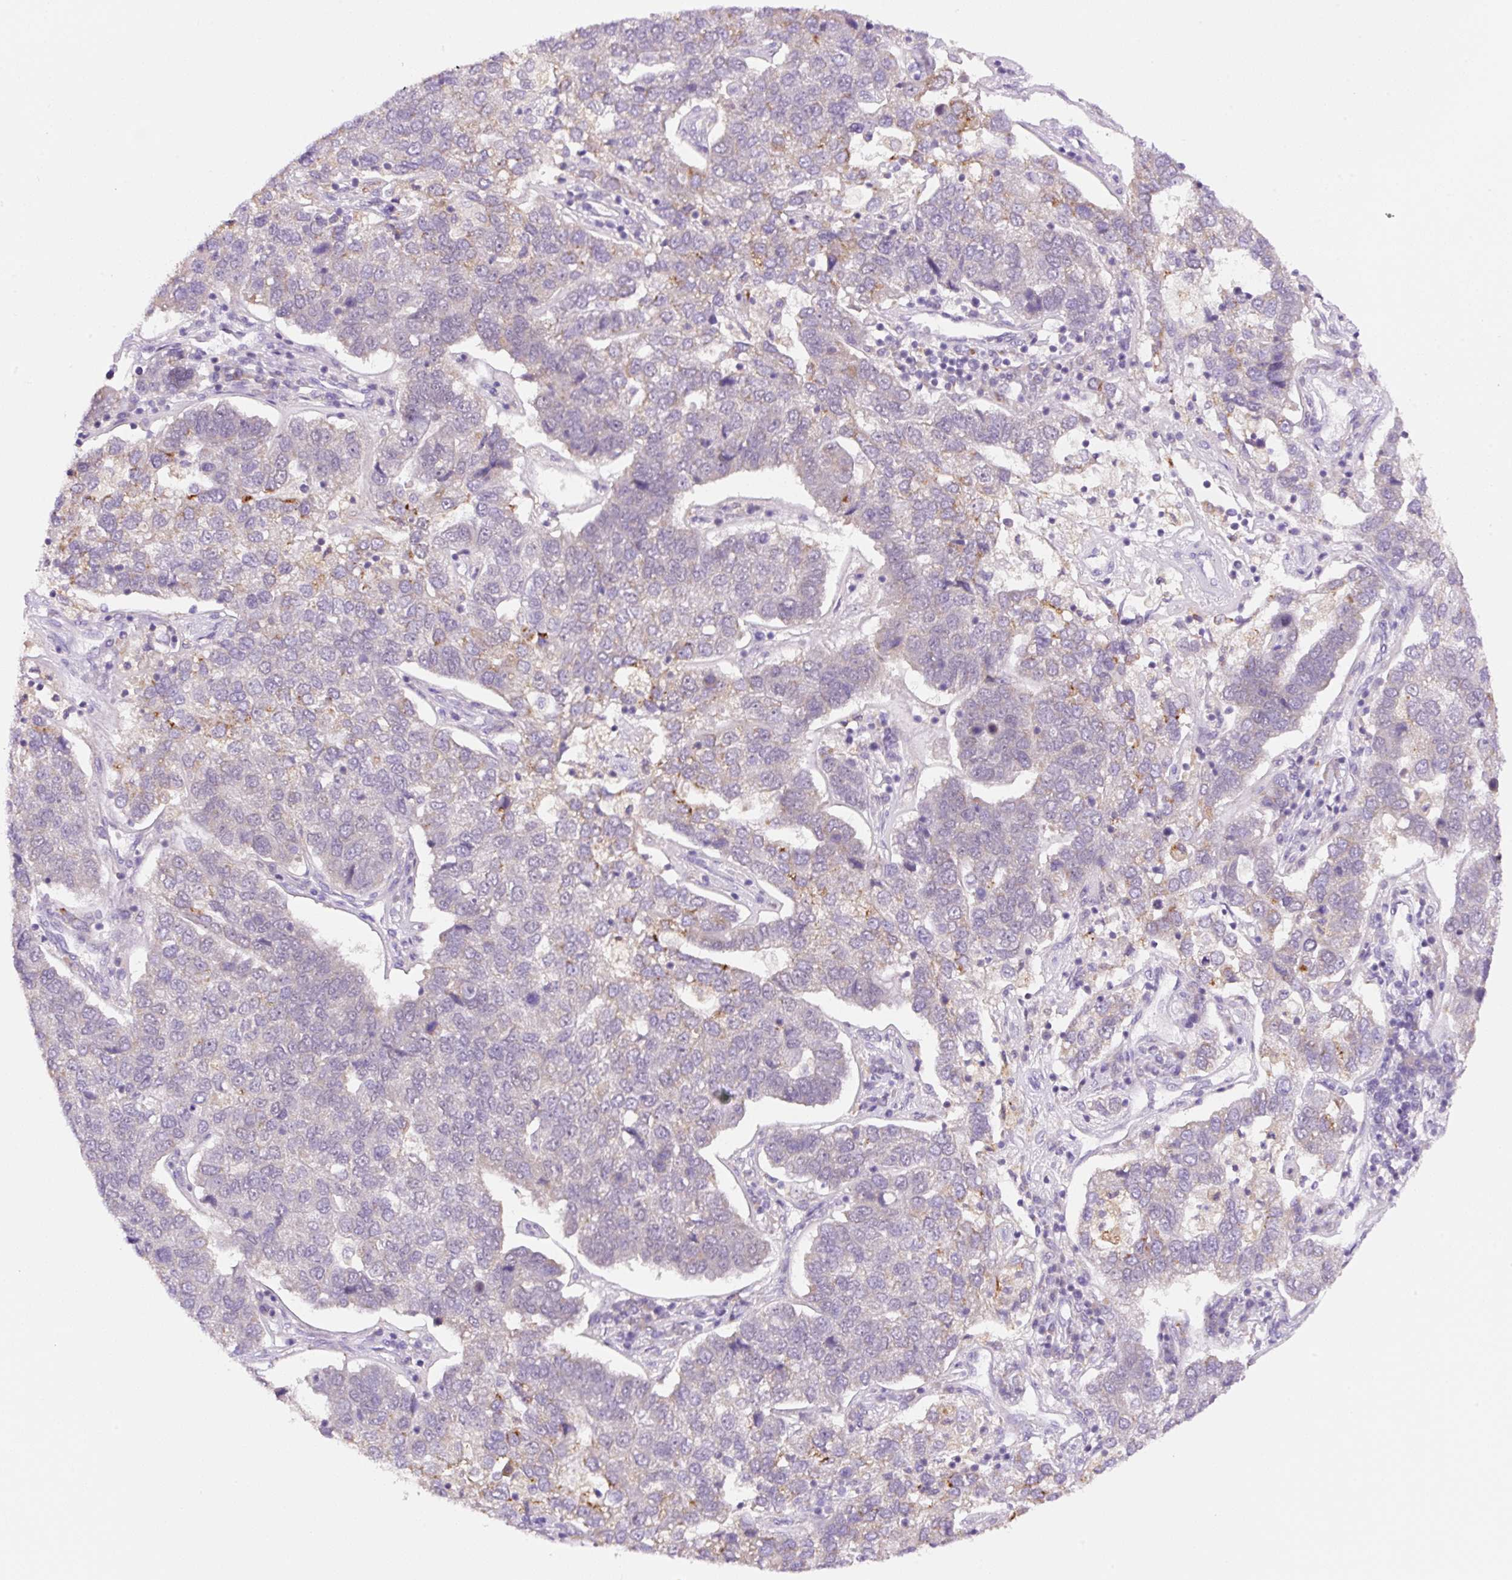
{"staining": {"intensity": "moderate", "quantity": "<25%", "location": "cytoplasmic/membranous"}, "tissue": "pancreatic cancer", "cell_type": "Tumor cells", "image_type": "cancer", "snomed": [{"axis": "morphology", "description": "Adenocarcinoma, NOS"}, {"axis": "topography", "description": "Pancreas"}], "caption": "DAB (3,3'-diaminobenzidine) immunohistochemical staining of human adenocarcinoma (pancreatic) shows moderate cytoplasmic/membranous protein expression in about <25% of tumor cells. (IHC, brightfield microscopy, high magnification).", "gene": "CEBPZOS", "patient": {"sex": "female", "age": 61}}